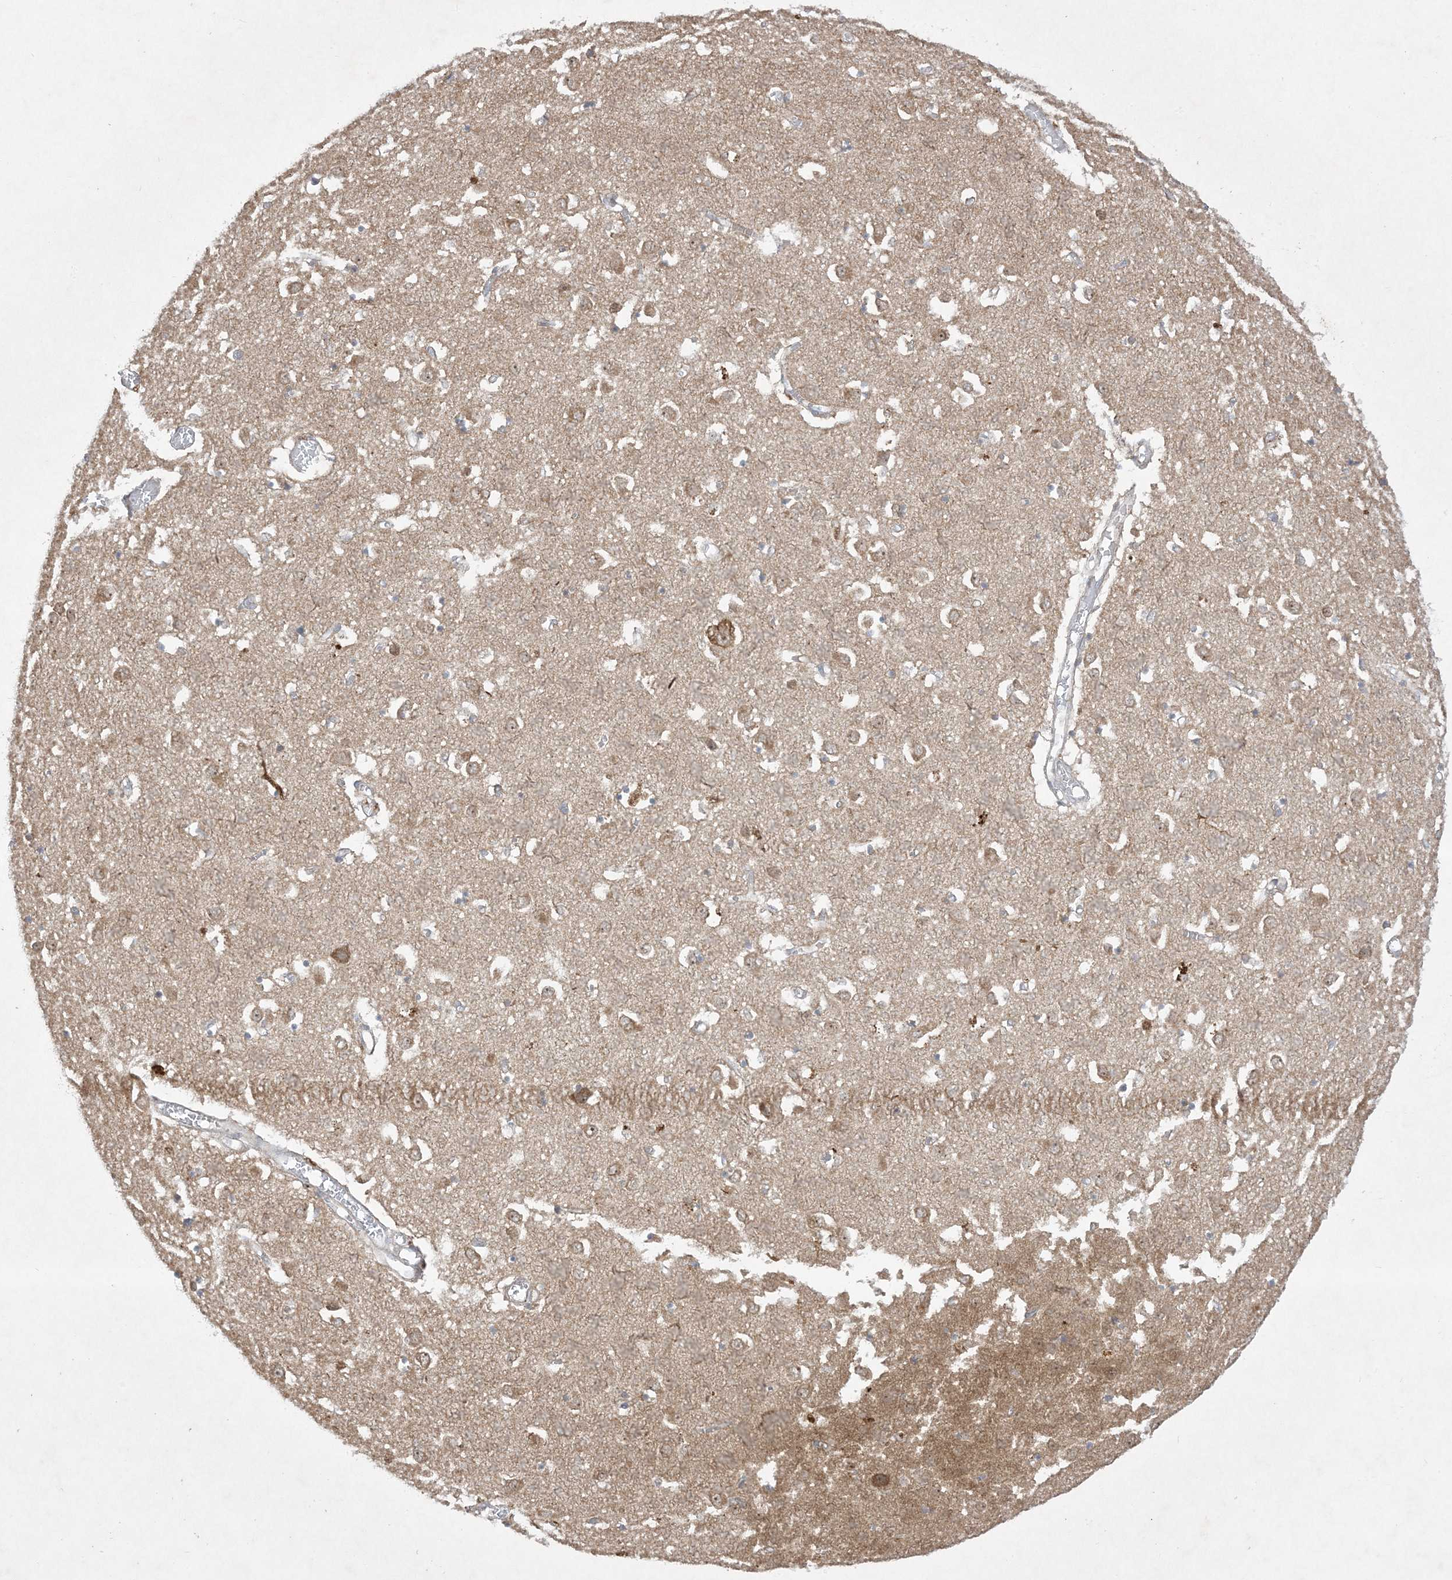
{"staining": {"intensity": "weak", "quantity": "<25%", "location": "cytoplasmic/membranous"}, "tissue": "caudate", "cell_type": "Glial cells", "image_type": "normal", "snomed": [{"axis": "morphology", "description": "Normal tissue, NOS"}, {"axis": "topography", "description": "Lateral ventricle wall"}], "caption": "IHC image of unremarkable caudate: caudate stained with DAB (3,3'-diaminobenzidine) exhibits no significant protein positivity in glial cells. (Immunohistochemistry, brightfield microscopy, high magnification).", "gene": "SOGA3", "patient": {"sex": "male", "age": 70}}